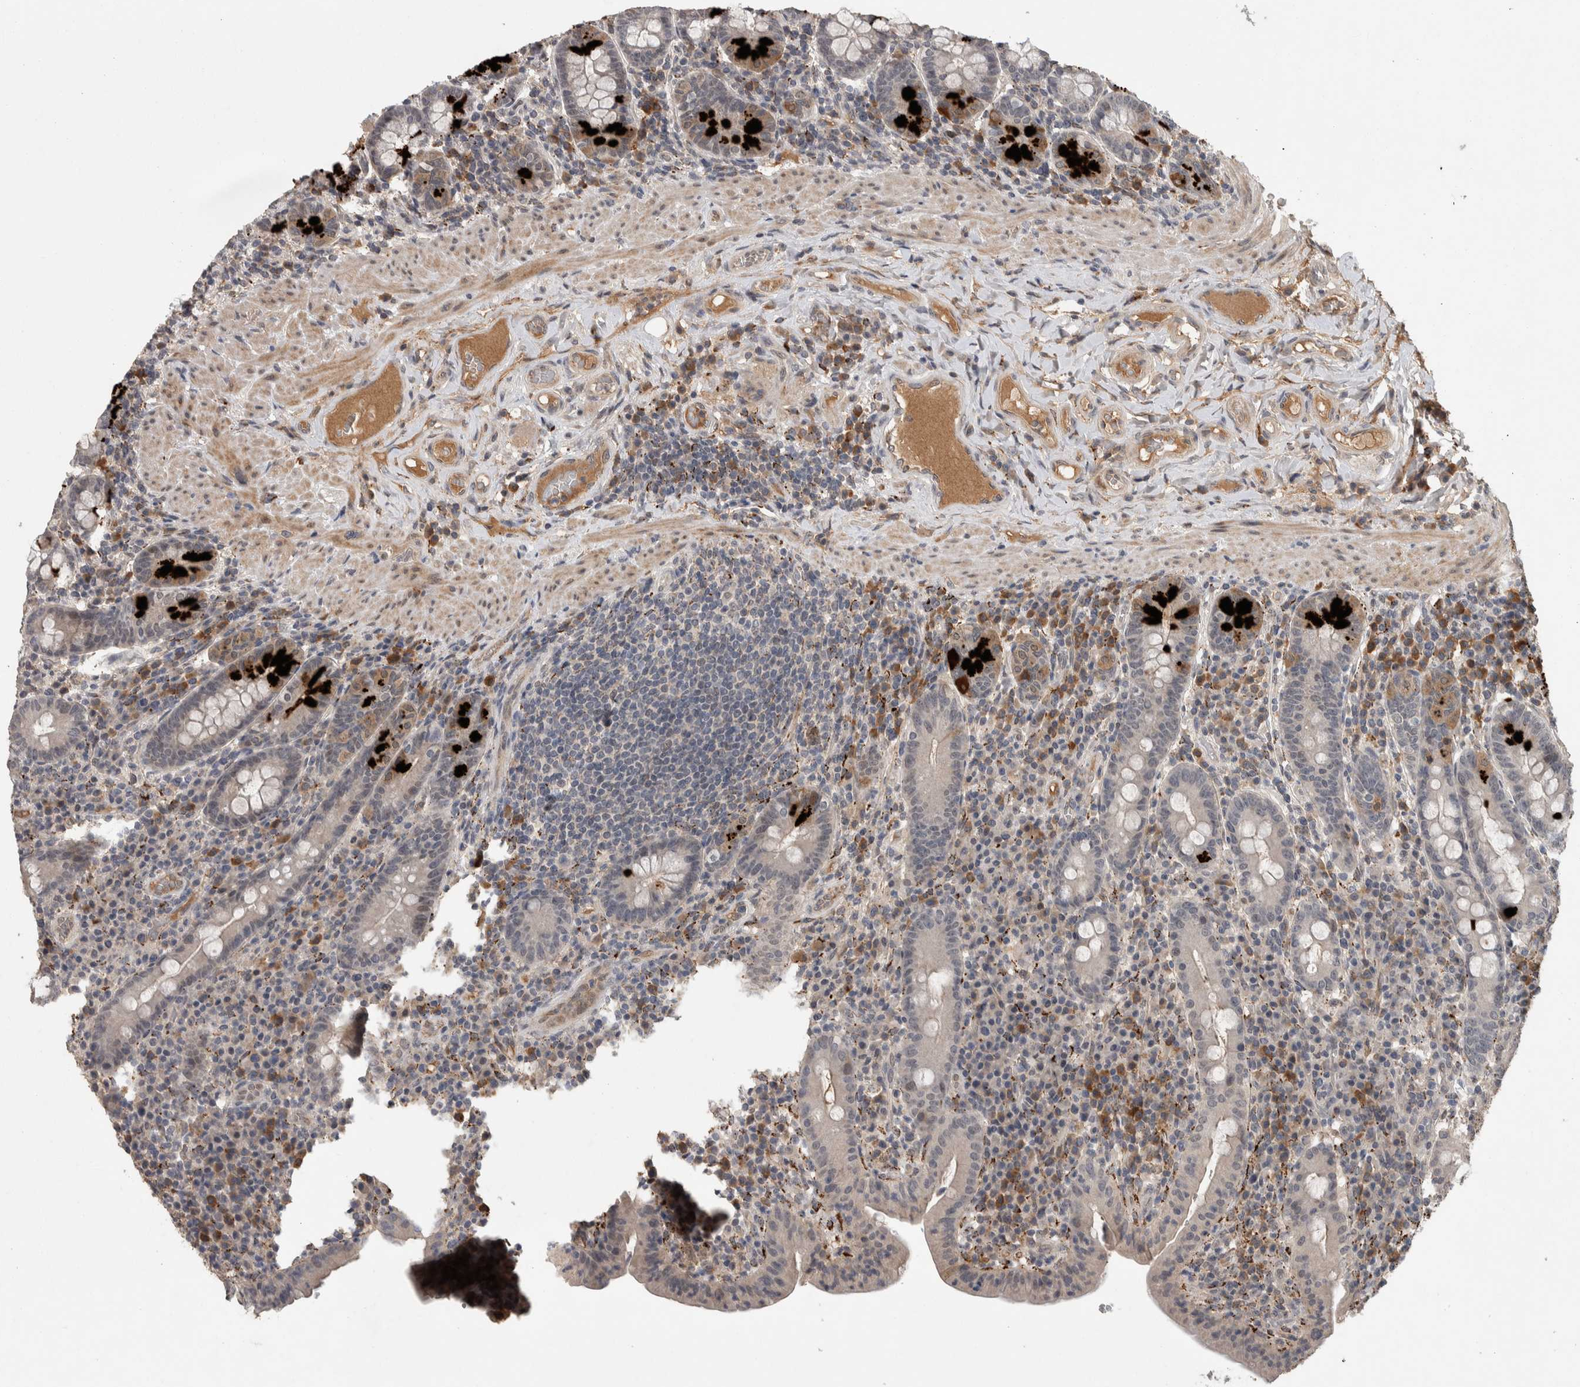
{"staining": {"intensity": "strong", "quantity": "<25%", "location": "cytoplasmic/membranous"}, "tissue": "duodenum", "cell_type": "Glandular cells", "image_type": "normal", "snomed": [{"axis": "morphology", "description": "Normal tissue, NOS"}, {"axis": "morphology", "description": "Adenocarcinoma, NOS"}, {"axis": "topography", "description": "Pancreas"}, {"axis": "topography", "description": "Duodenum"}], "caption": "Strong cytoplasmic/membranous positivity for a protein is identified in approximately <25% of glandular cells of unremarkable duodenum using immunohistochemistry.", "gene": "CHRM3", "patient": {"sex": "male", "age": 50}}